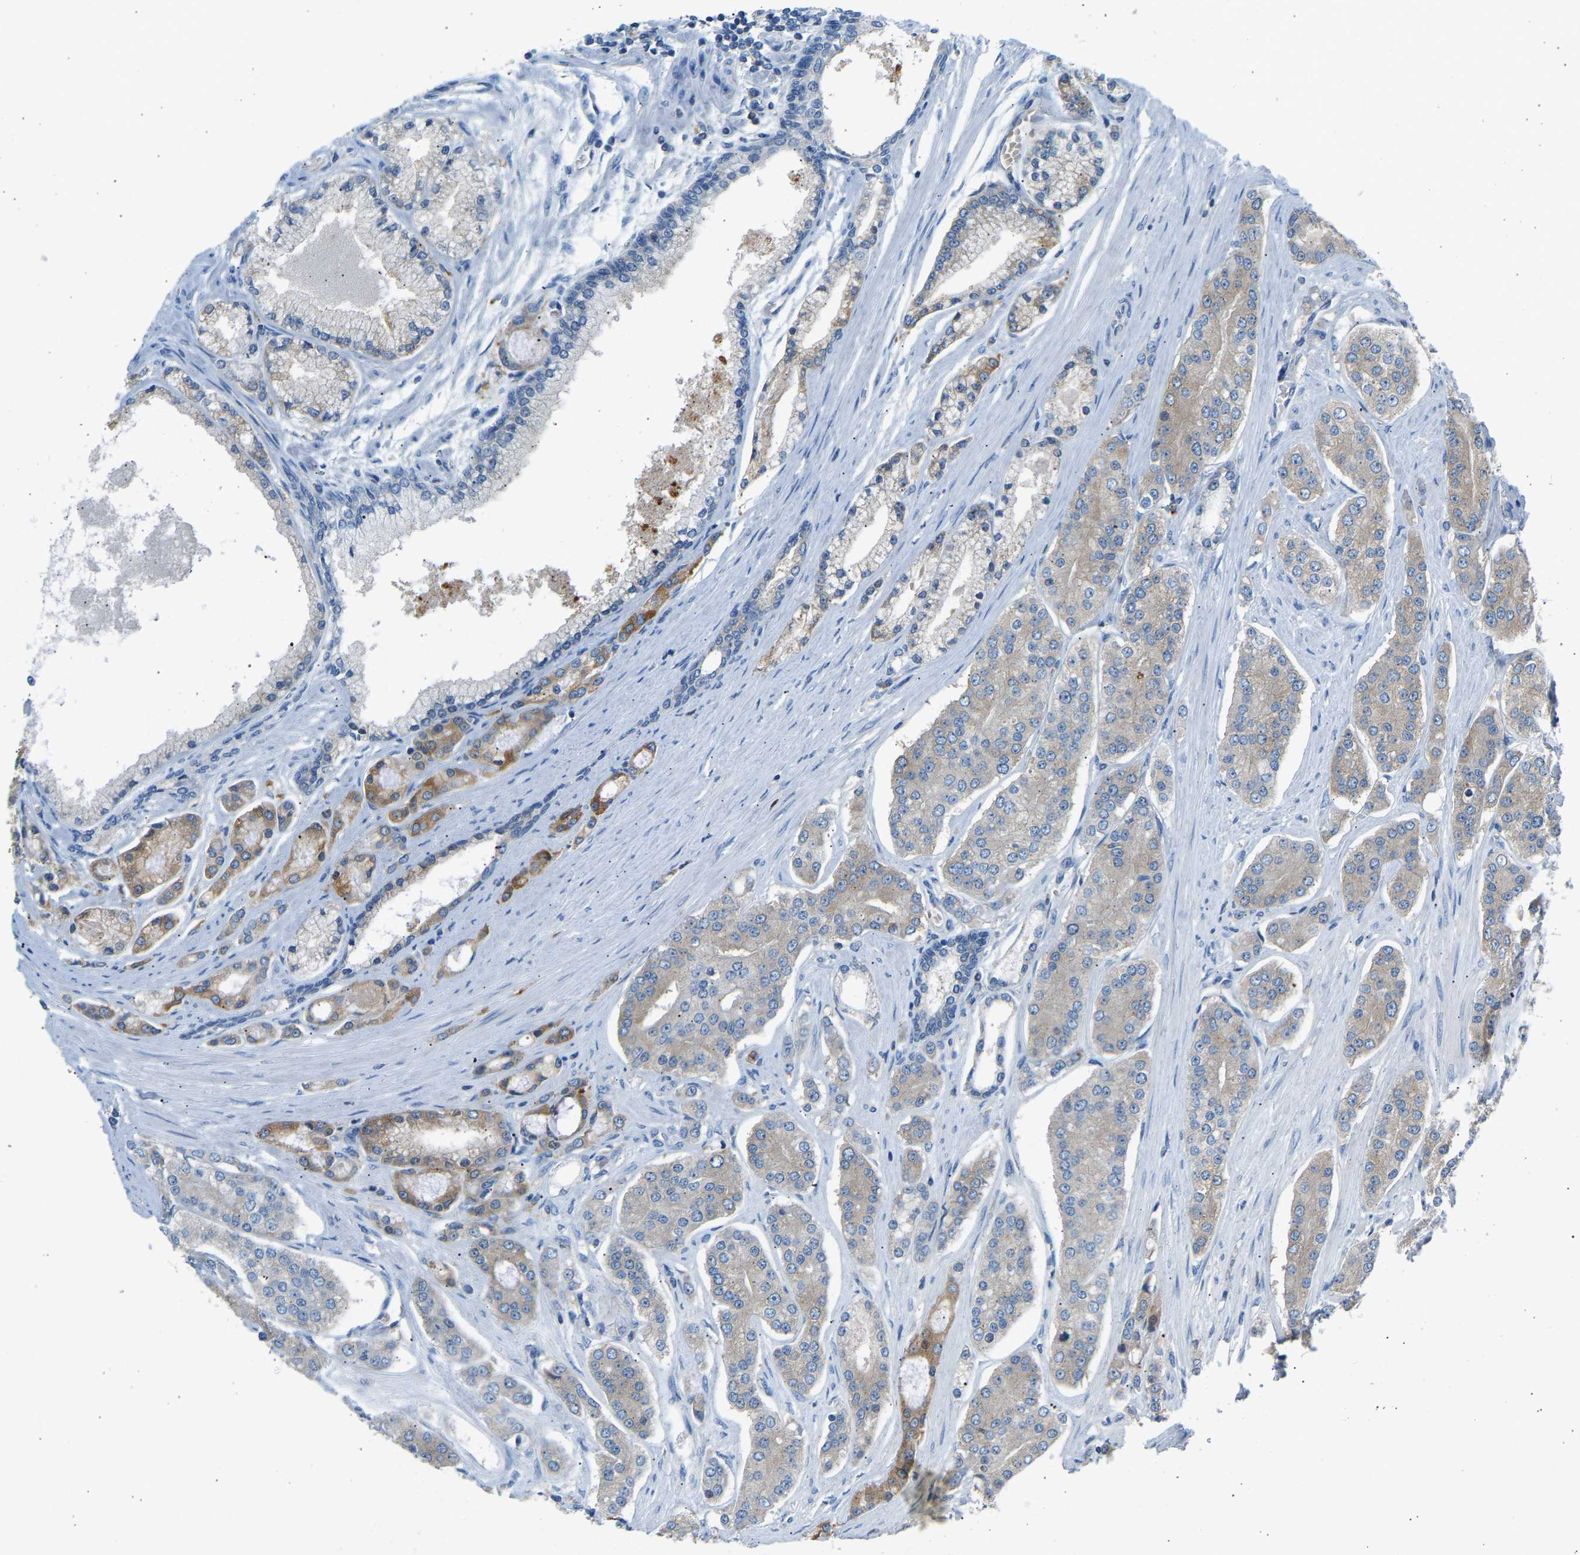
{"staining": {"intensity": "moderate", "quantity": ">75%", "location": "cytoplasmic/membranous"}, "tissue": "prostate cancer", "cell_type": "Tumor cells", "image_type": "cancer", "snomed": [{"axis": "morphology", "description": "Adenocarcinoma, High grade"}, {"axis": "topography", "description": "Prostate"}], "caption": "About >75% of tumor cells in human prostate cancer exhibit moderate cytoplasmic/membranous protein staining as visualized by brown immunohistochemical staining.", "gene": "TRIM50", "patient": {"sex": "male", "age": 71}}